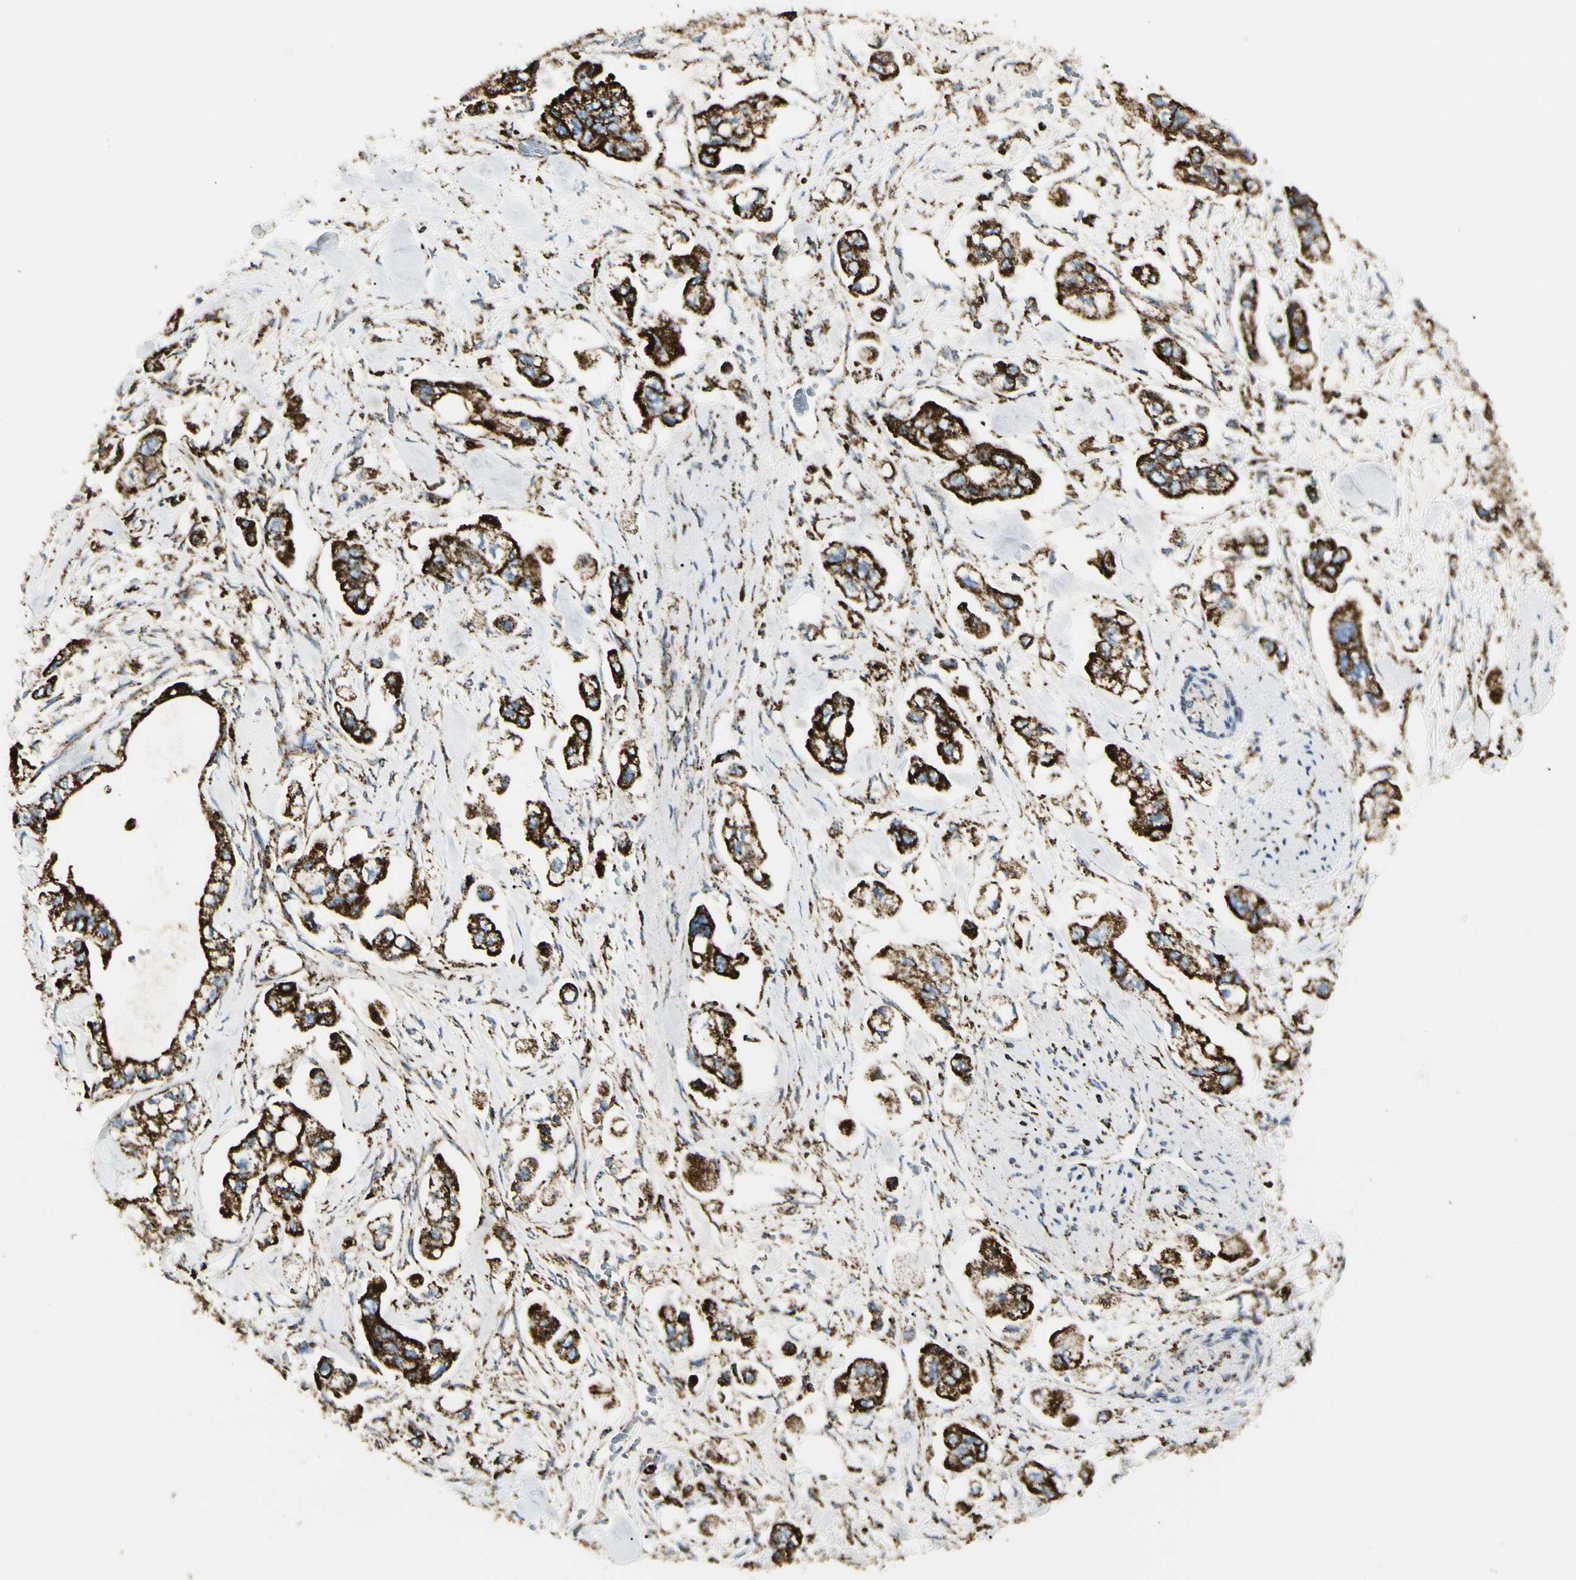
{"staining": {"intensity": "strong", "quantity": ">75%", "location": "cytoplasmic/membranous"}, "tissue": "stomach cancer", "cell_type": "Tumor cells", "image_type": "cancer", "snomed": [{"axis": "morphology", "description": "Adenocarcinoma, NOS"}, {"axis": "topography", "description": "Stomach"}], "caption": "Human adenocarcinoma (stomach) stained with a protein marker shows strong staining in tumor cells.", "gene": "ME2", "patient": {"sex": "male", "age": 62}}